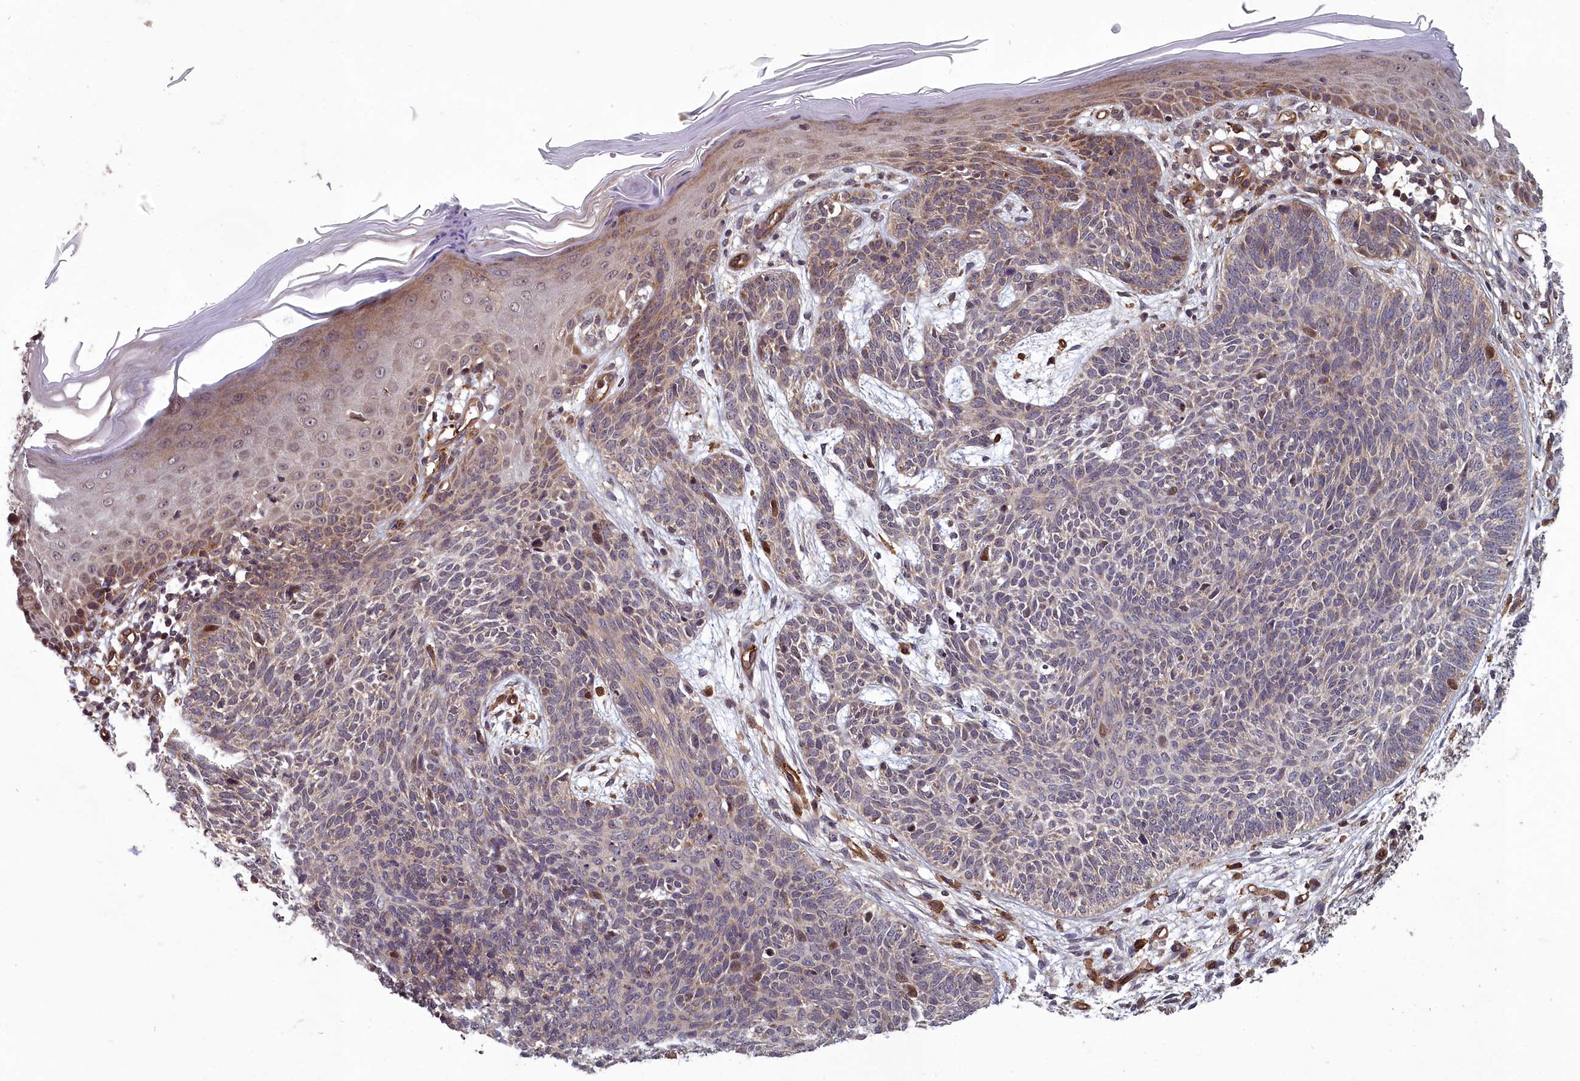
{"staining": {"intensity": "weak", "quantity": "25%-75%", "location": "cytoplasmic/membranous,nuclear"}, "tissue": "skin cancer", "cell_type": "Tumor cells", "image_type": "cancer", "snomed": [{"axis": "morphology", "description": "Basal cell carcinoma"}, {"axis": "topography", "description": "Skin"}], "caption": "A brown stain shows weak cytoplasmic/membranous and nuclear positivity of a protein in human skin basal cell carcinoma tumor cells.", "gene": "TSPYL4", "patient": {"sex": "female", "age": 66}}